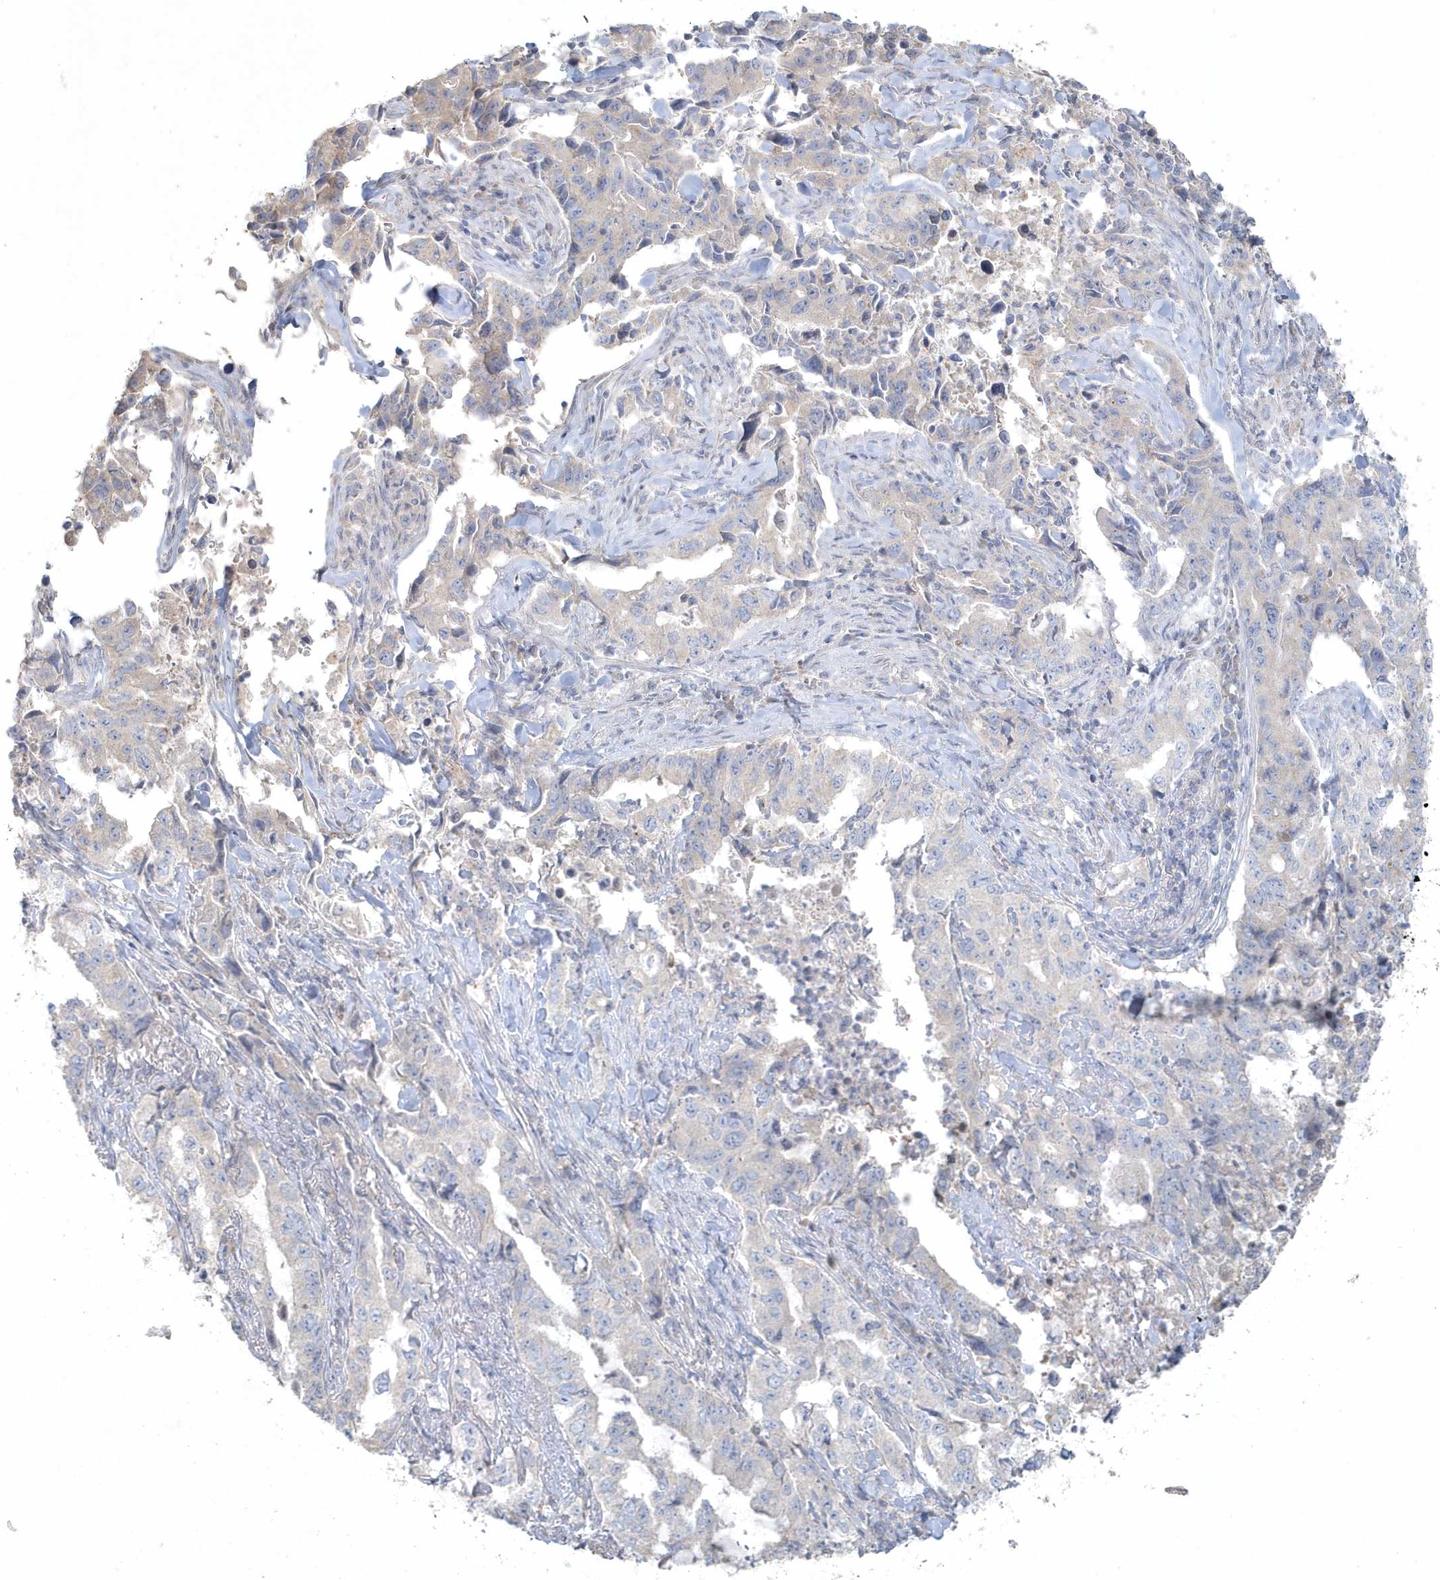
{"staining": {"intensity": "negative", "quantity": "none", "location": "none"}, "tissue": "lung cancer", "cell_type": "Tumor cells", "image_type": "cancer", "snomed": [{"axis": "morphology", "description": "Adenocarcinoma, NOS"}, {"axis": "topography", "description": "Lung"}], "caption": "Lung adenocarcinoma stained for a protein using immunohistochemistry (IHC) exhibits no expression tumor cells.", "gene": "BLTP3A", "patient": {"sex": "female", "age": 51}}